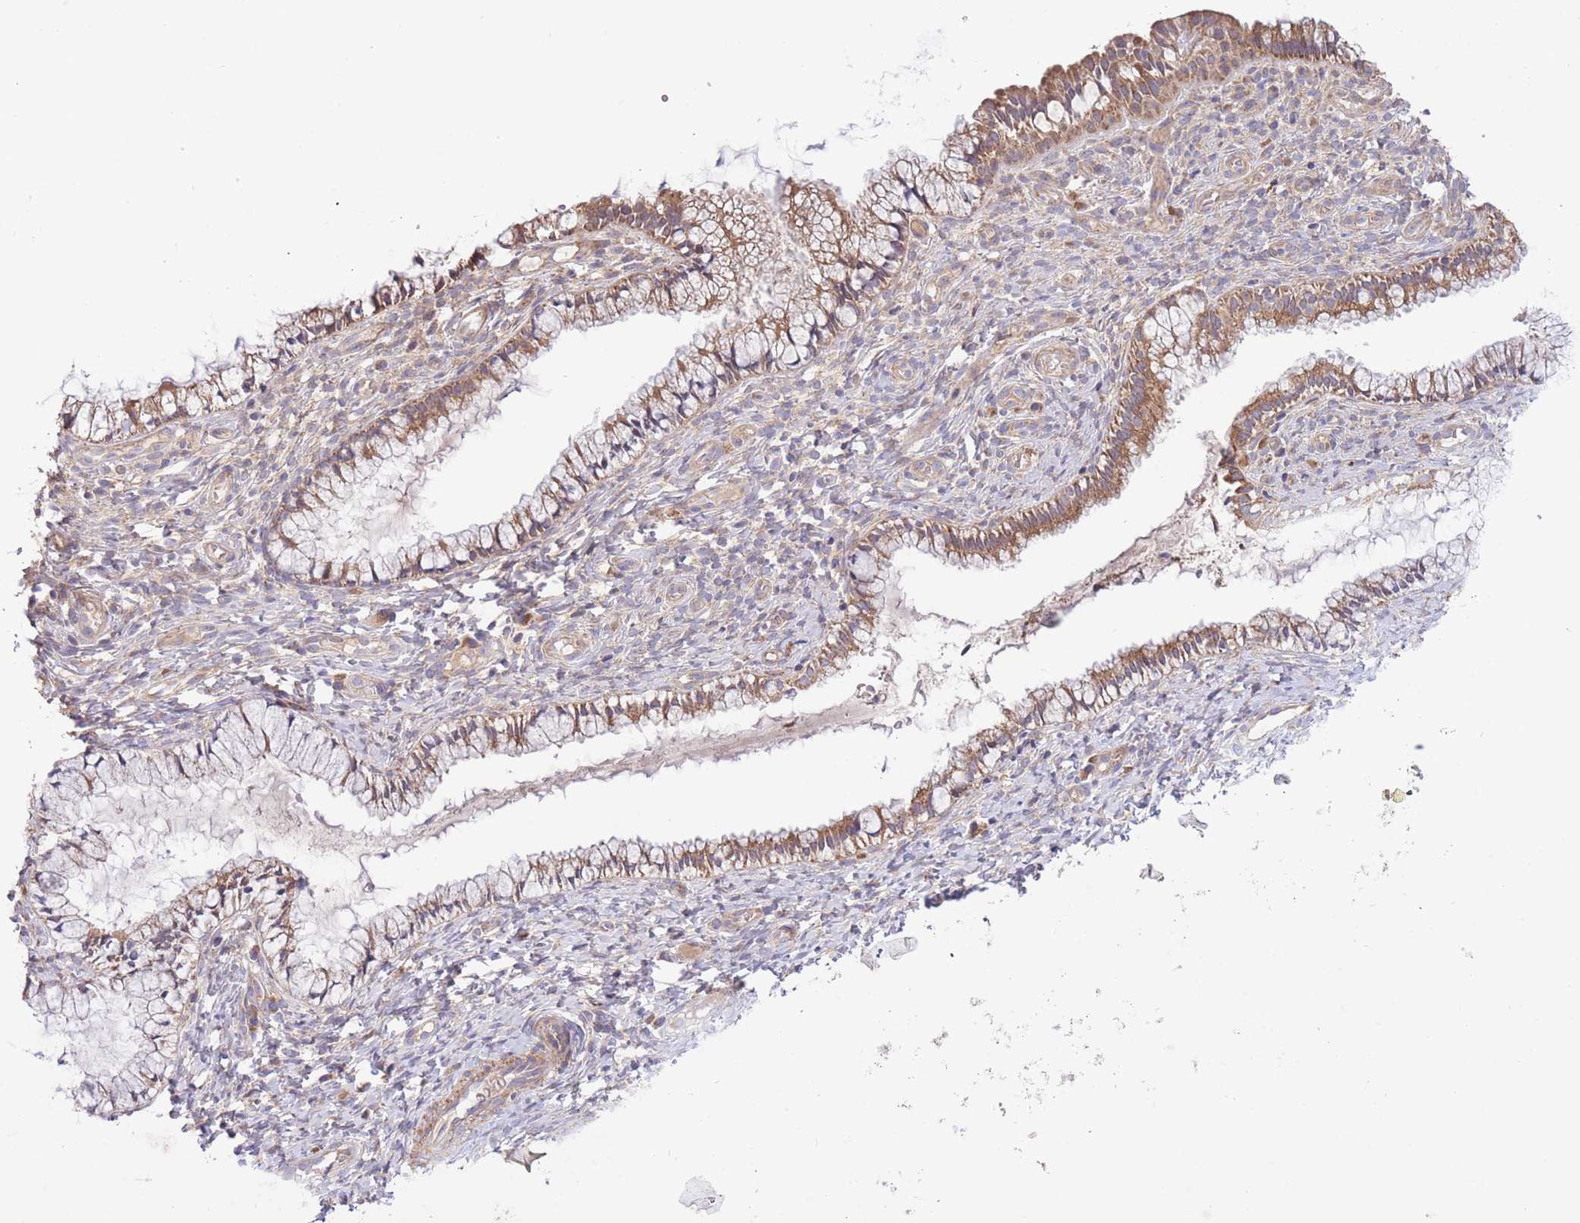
{"staining": {"intensity": "moderate", "quantity": "25%-75%", "location": "cytoplasmic/membranous"}, "tissue": "cervix", "cell_type": "Glandular cells", "image_type": "normal", "snomed": [{"axis": "morphology", "description": "Normal tissue, NOS"}, {"axis": "topography", "description": "Cervix"}], "caption": "Normal cervix shows moderate cytoplasmic/membranous staining in approximately 25%-75% of glandular cells.", "gene": "ATP13A2", "patient": {"sex": "female", "age": 36}}